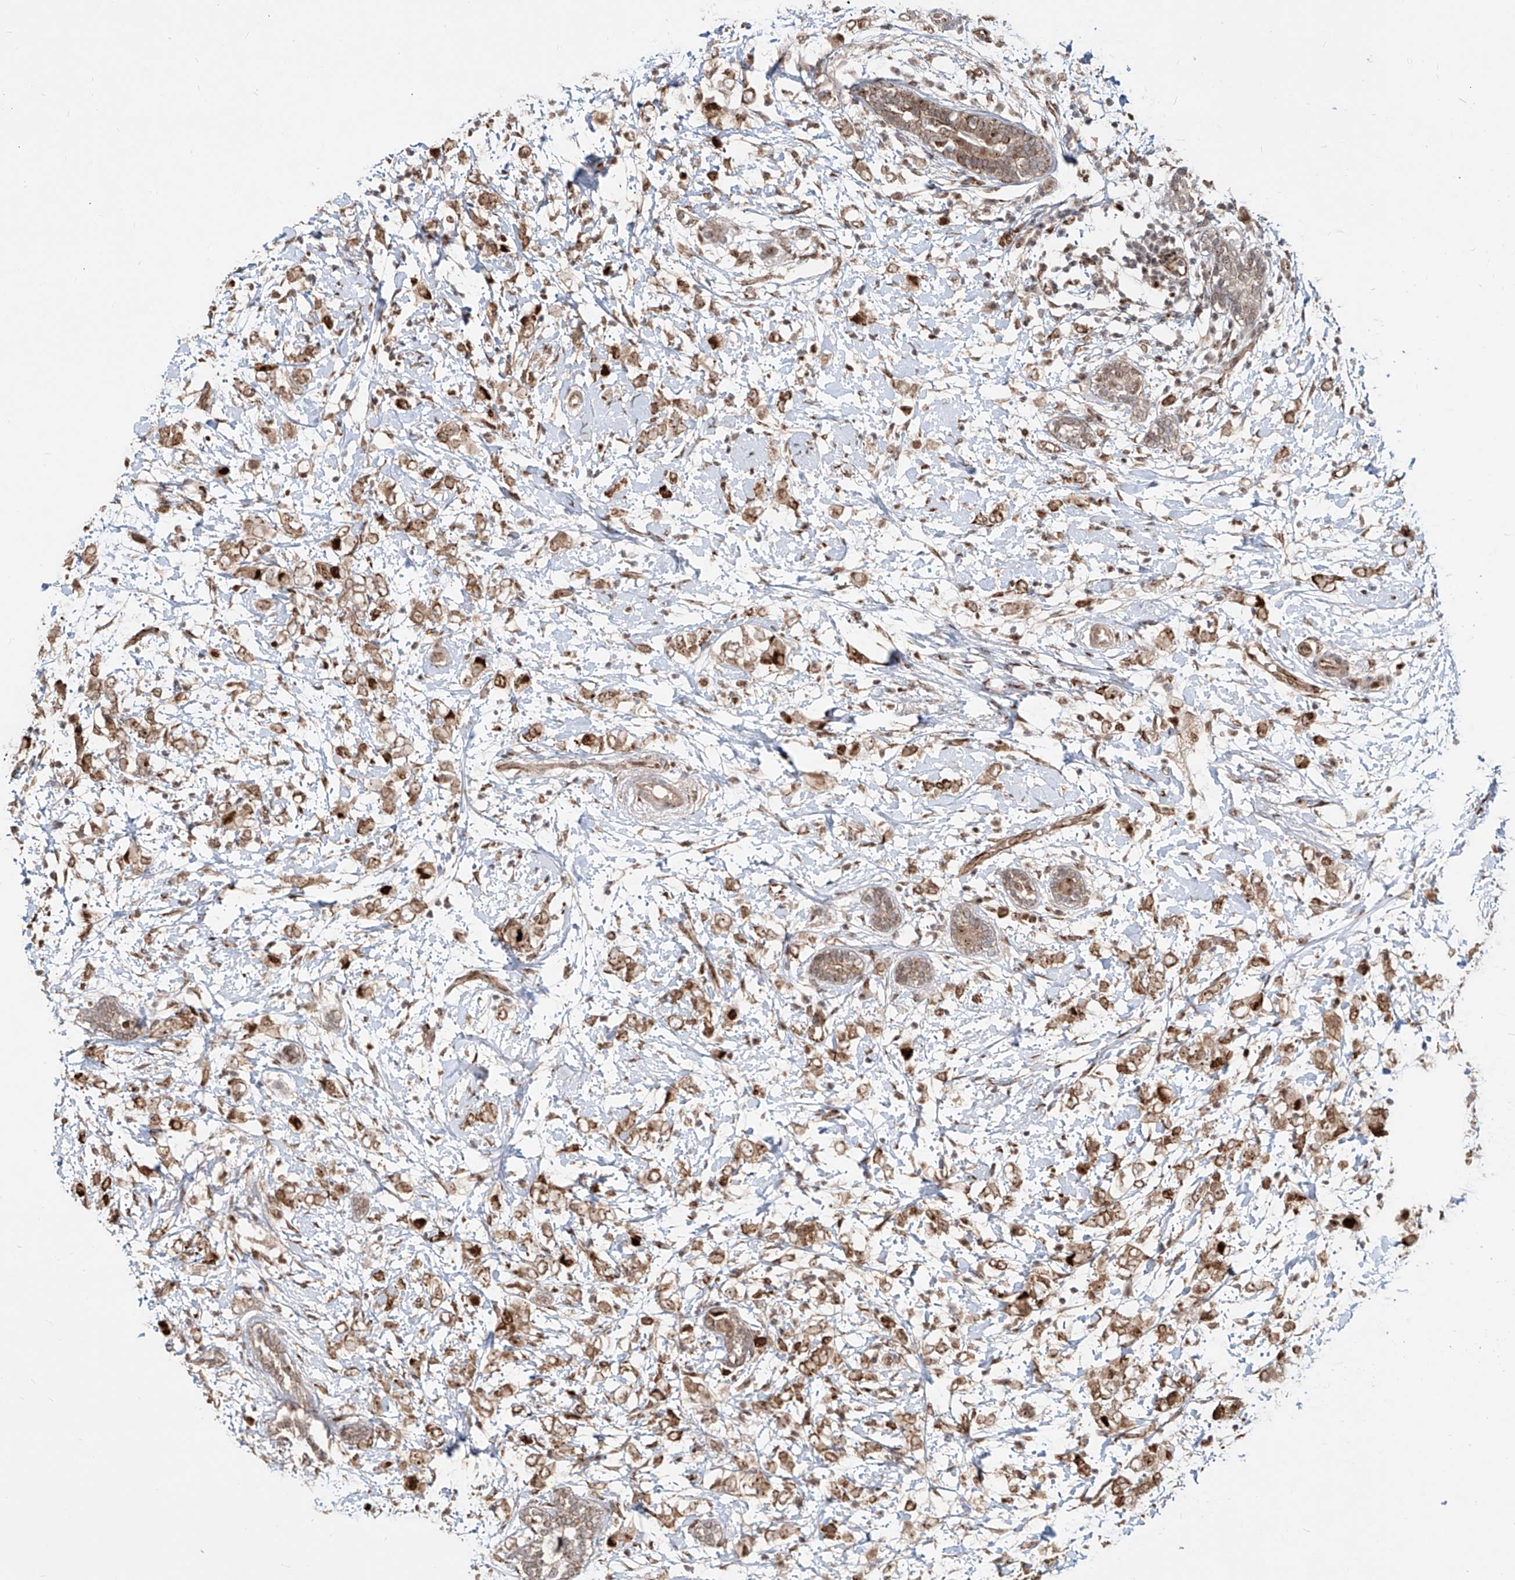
{"staining": {"intensity": "moderate", "quantity": ">75%", "location": "cytoplasmic/membranous,nuclear"}, "tissue": "breast cancer", "cell_type": "Tumor cells", "image_type": "cancer", "snomed": [{"axis": "morphology", "description": "Normal tissue, NOS"}, {"axis": "morphology", "description": "Lobular carcinoma"}, {"axis": "topography", "description": "Breast"}], "caption": "Immunohistochemical staining of human breast cancer (lobular carcinoma) demonstrates medium levels of moderate cytoplasmic/membranous and nuclear protein staining in about >75% of tumor cells. (DAB (3,3'-diaminobenzidine) IHC, brown staining for protein, blue staining for nuclei).", "gene": "ZNF710", "patient": {"sex": "female", "age": 47}}